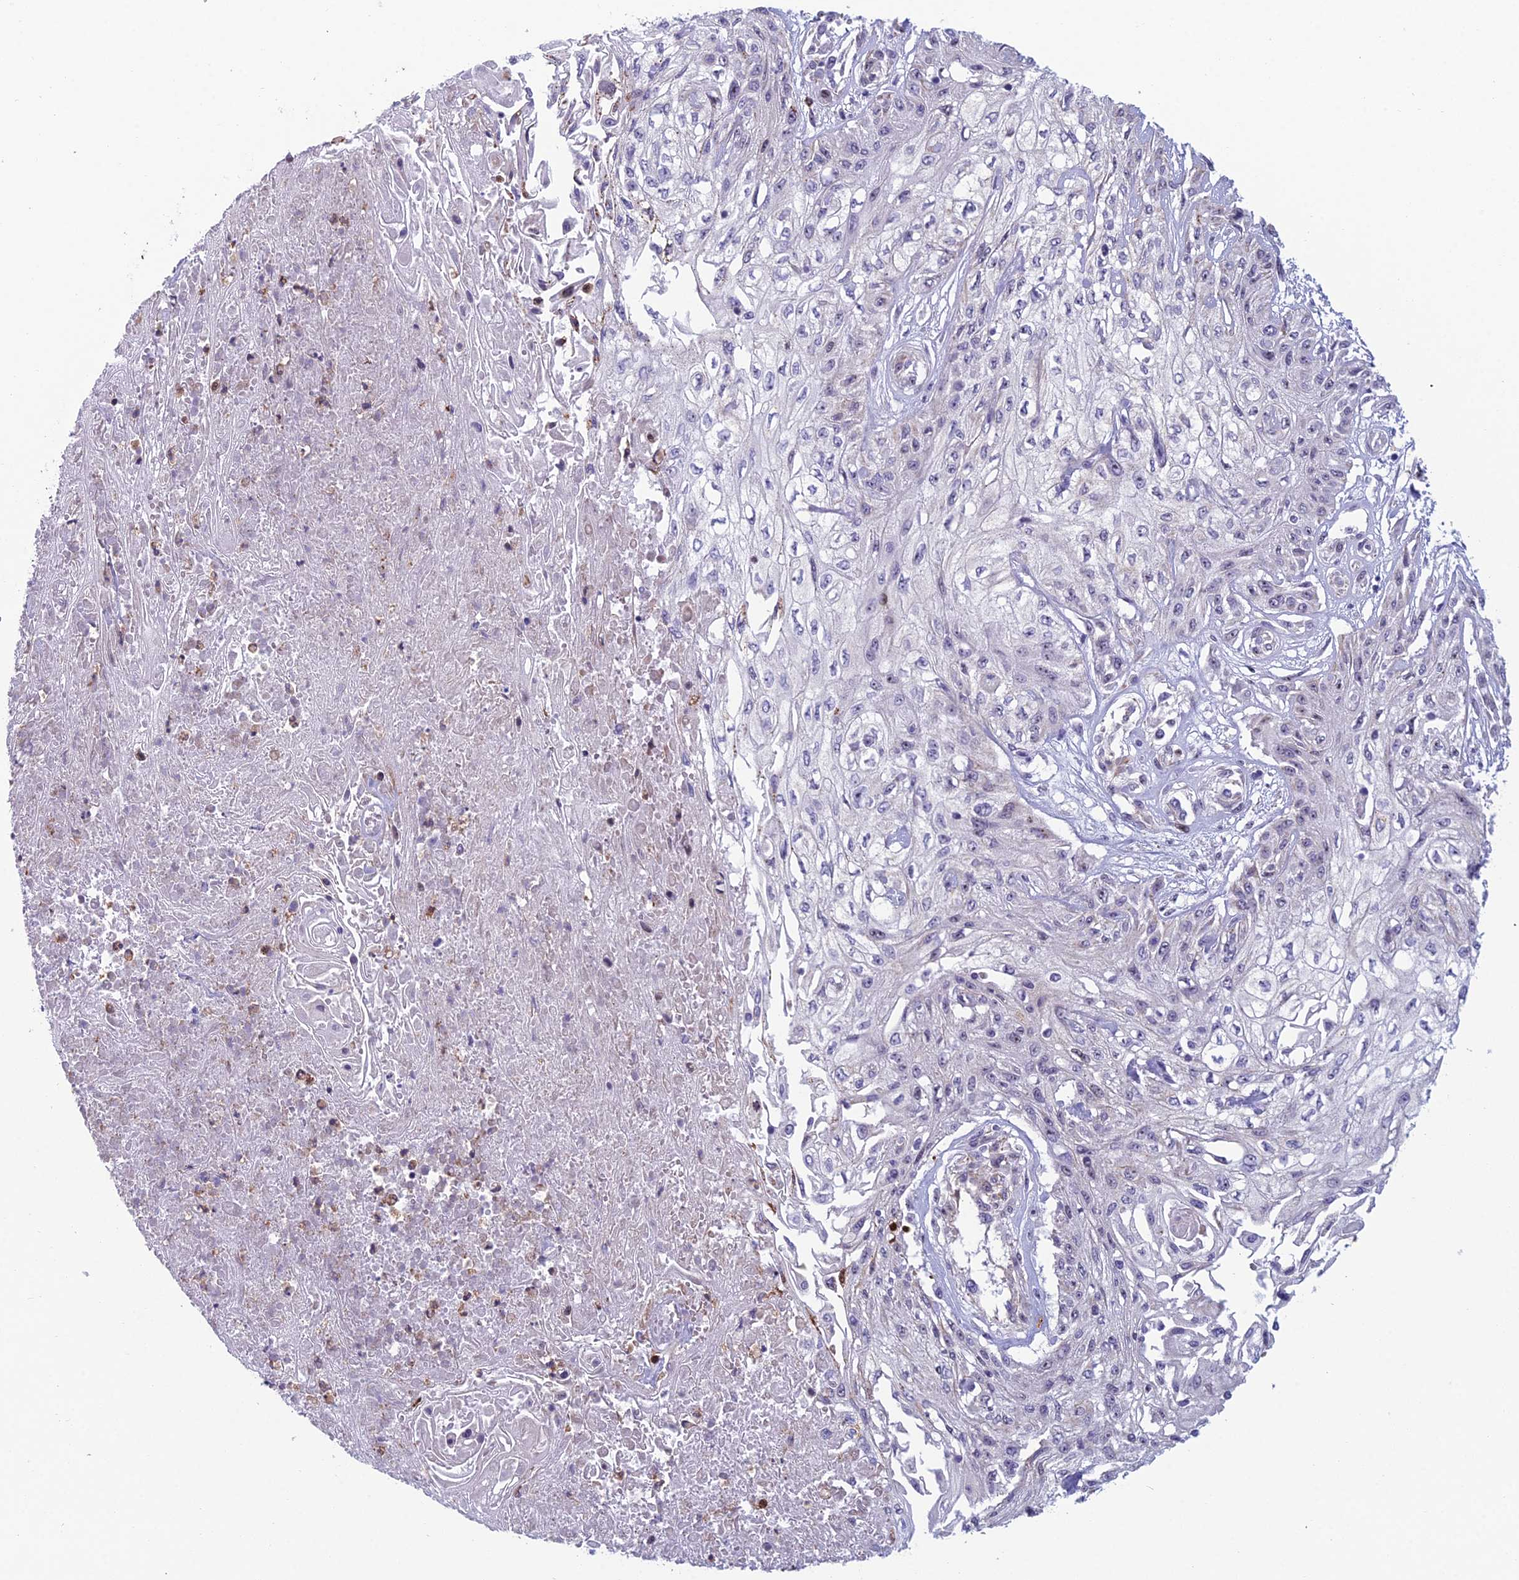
{"staining": {"intensity": "negative", "quantity": "none", "location": "none"}, "tissue": "skin cancer", "cell_type": "Tumor cells", "image_type": "cancer", "snomed": [{"axis": "morphology", "description": "Squamous cell carcinoma, NOS"}, {"axis": "morphology", "description": "Squamous cell carcinoma, metastatic, NOS"}, {"axis": "topography", "description": "Skin"}, {"axis": "topography", "description": "Lymph node"}], "caption": "DAB immunohistochemical staining of metastatic squamous cell carcinoma (skin) reveals no significant positivity in tumor cells.", "gene": "NOC2L", "patient": {"sex": "male", "age": 75}}